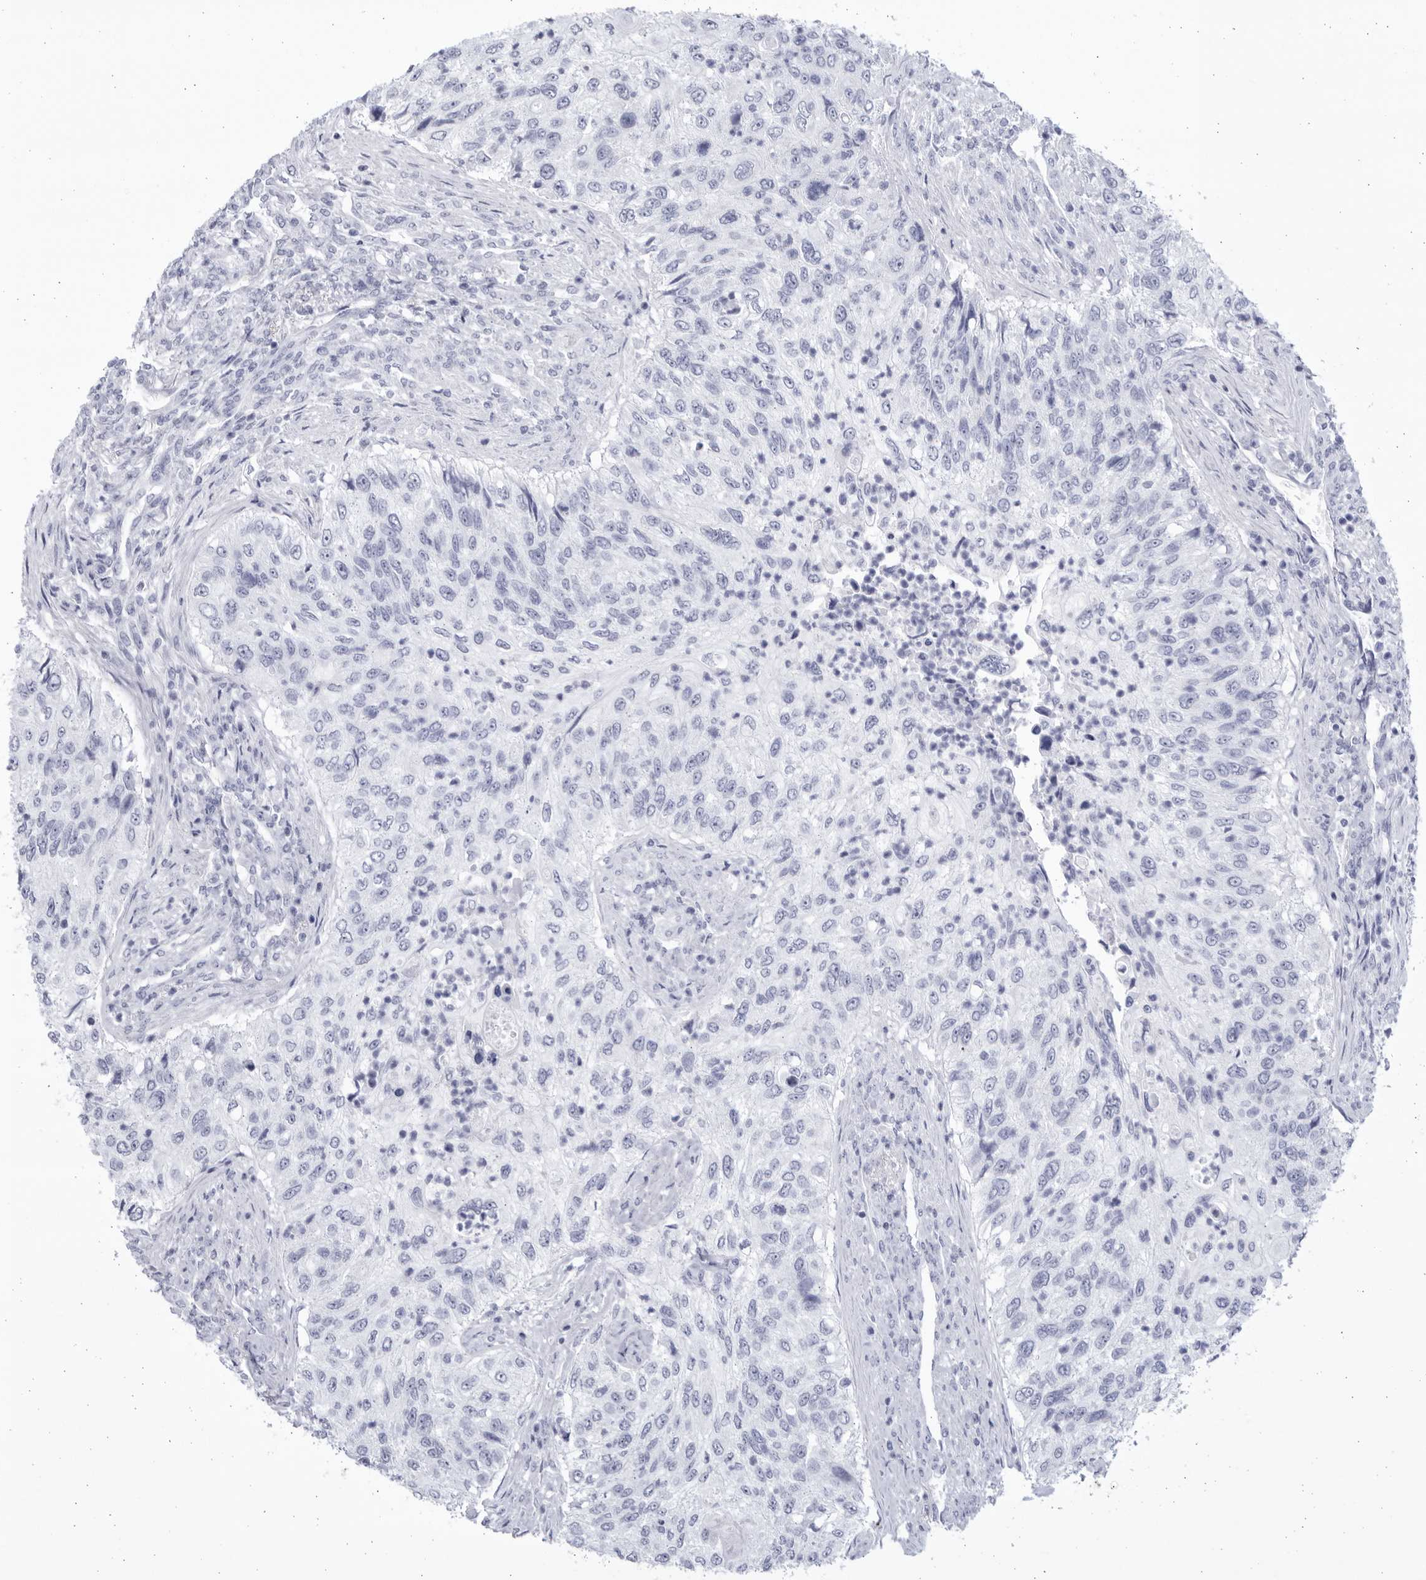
{"staining": {"intensity": "negative", "quantity": "none", "location": "none"}, "tissue": "urothelial cancer", "cell_type": "Tumor cells", "image_type": "cancer", "snomed": [{"axis": "morphology", "description": "Urothelial carcinoma, High grade"}, {"axis": "topography", "description": "Urinary bladder"}], "caption": "High power microscopy photomicrograph of an immunohistochemistry (IHC) histopathology image of urothelial carcinoma (high-grade), revealing no significant staining in tumor cells. (Immunohistochemistry, brightfield microscopy, high magnification).", "gene": "CCDC181", "patient": {"sex": "female", "age": 60}}